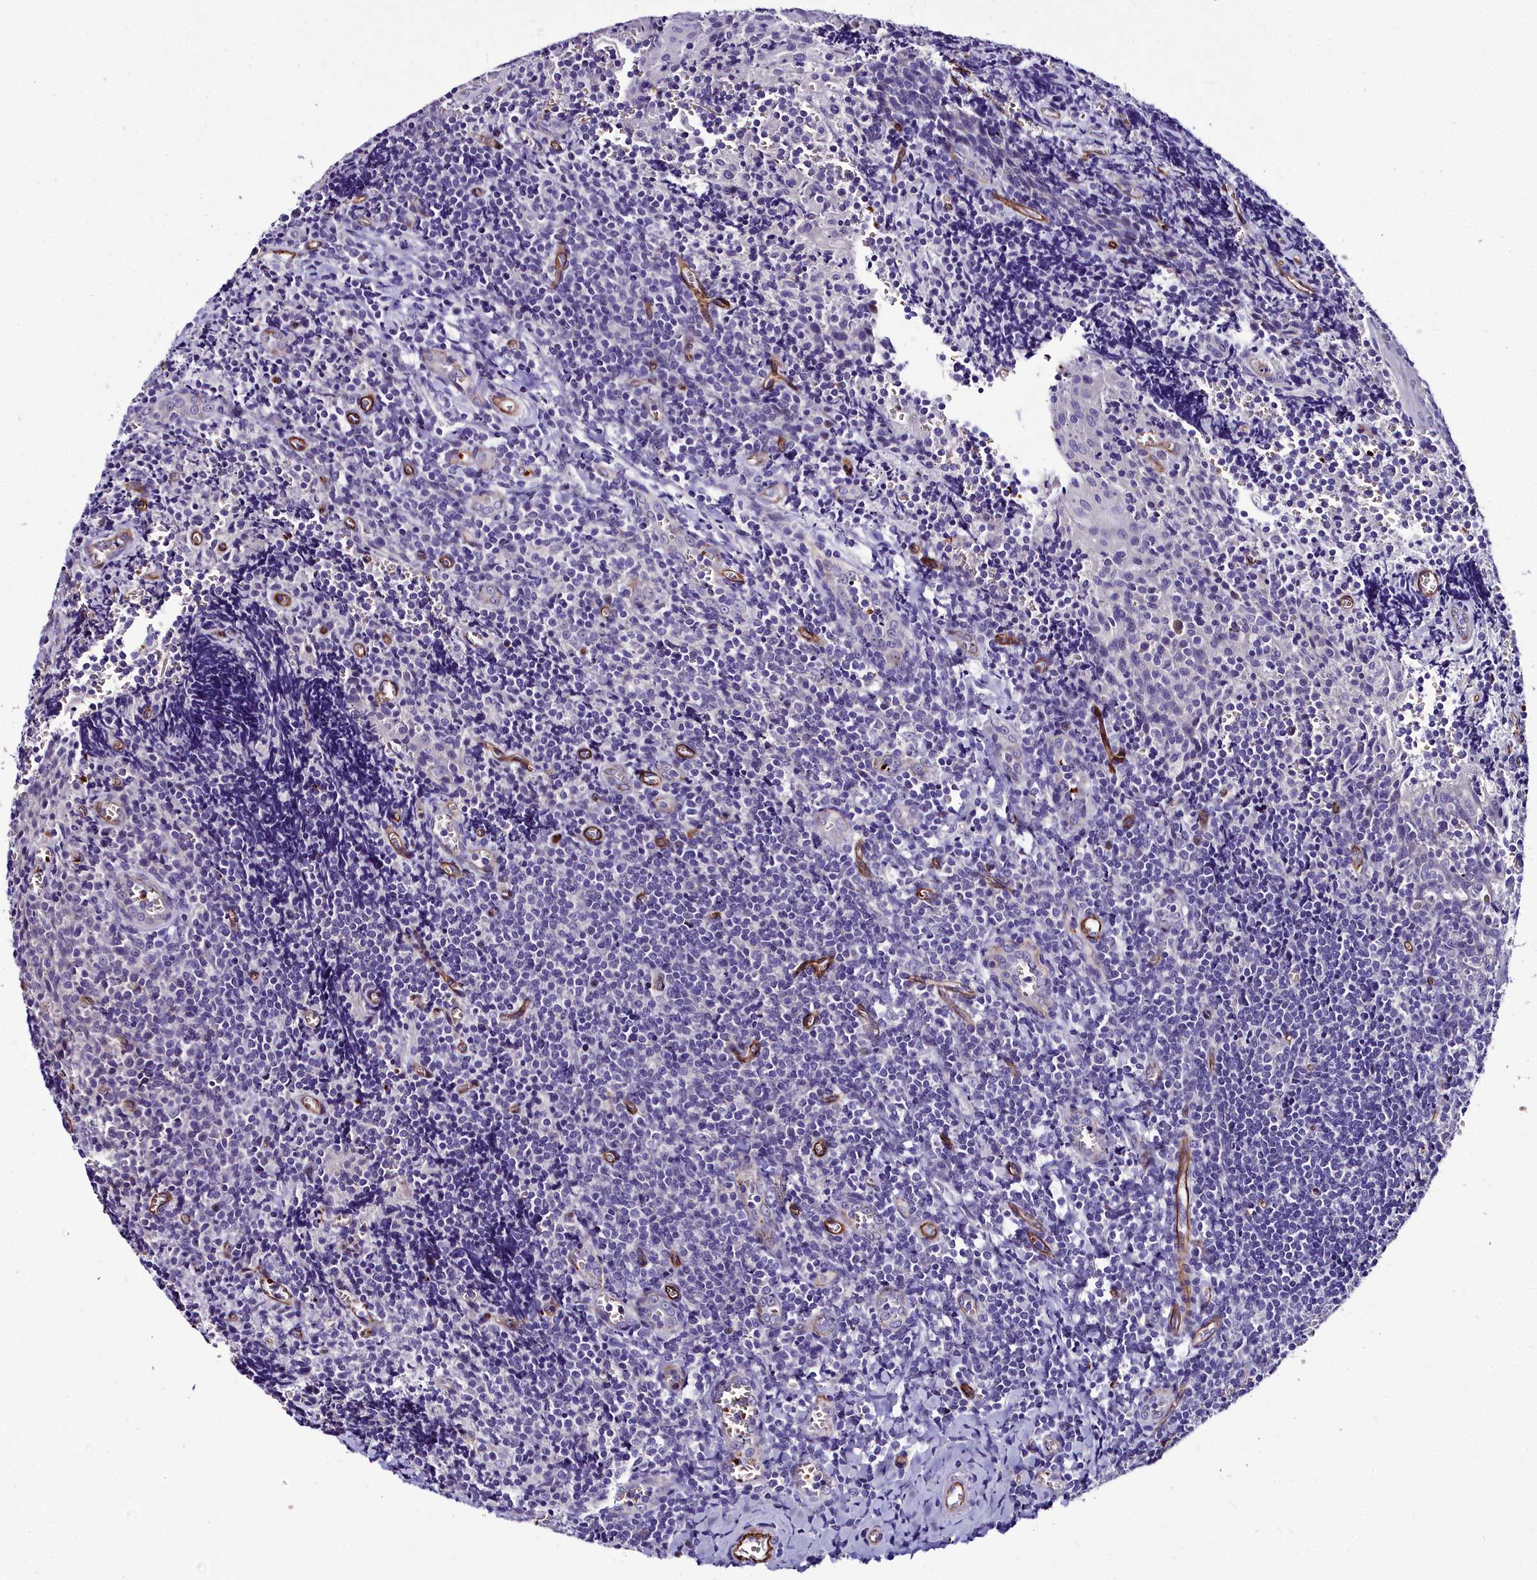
{"staining": {"intensity": "negative", "quantity": "none", "location": "none"}, "tissue": "tonsil", "cell_type": "Germinal center cells", "image_type": "normal", "snomed": [{"axis": "morphology", "description": "Normal tissue, NOS"}, {"axis": "topography", "description": "Tonsil"}], "caption": "This is a histopathology image of IHC staining of normal tonsil, which shows no expression in germinal center cells. Nuclei are stained in blue.", "gene": "CYP4F11", "patient": {"sex": "male", "age": 27}}